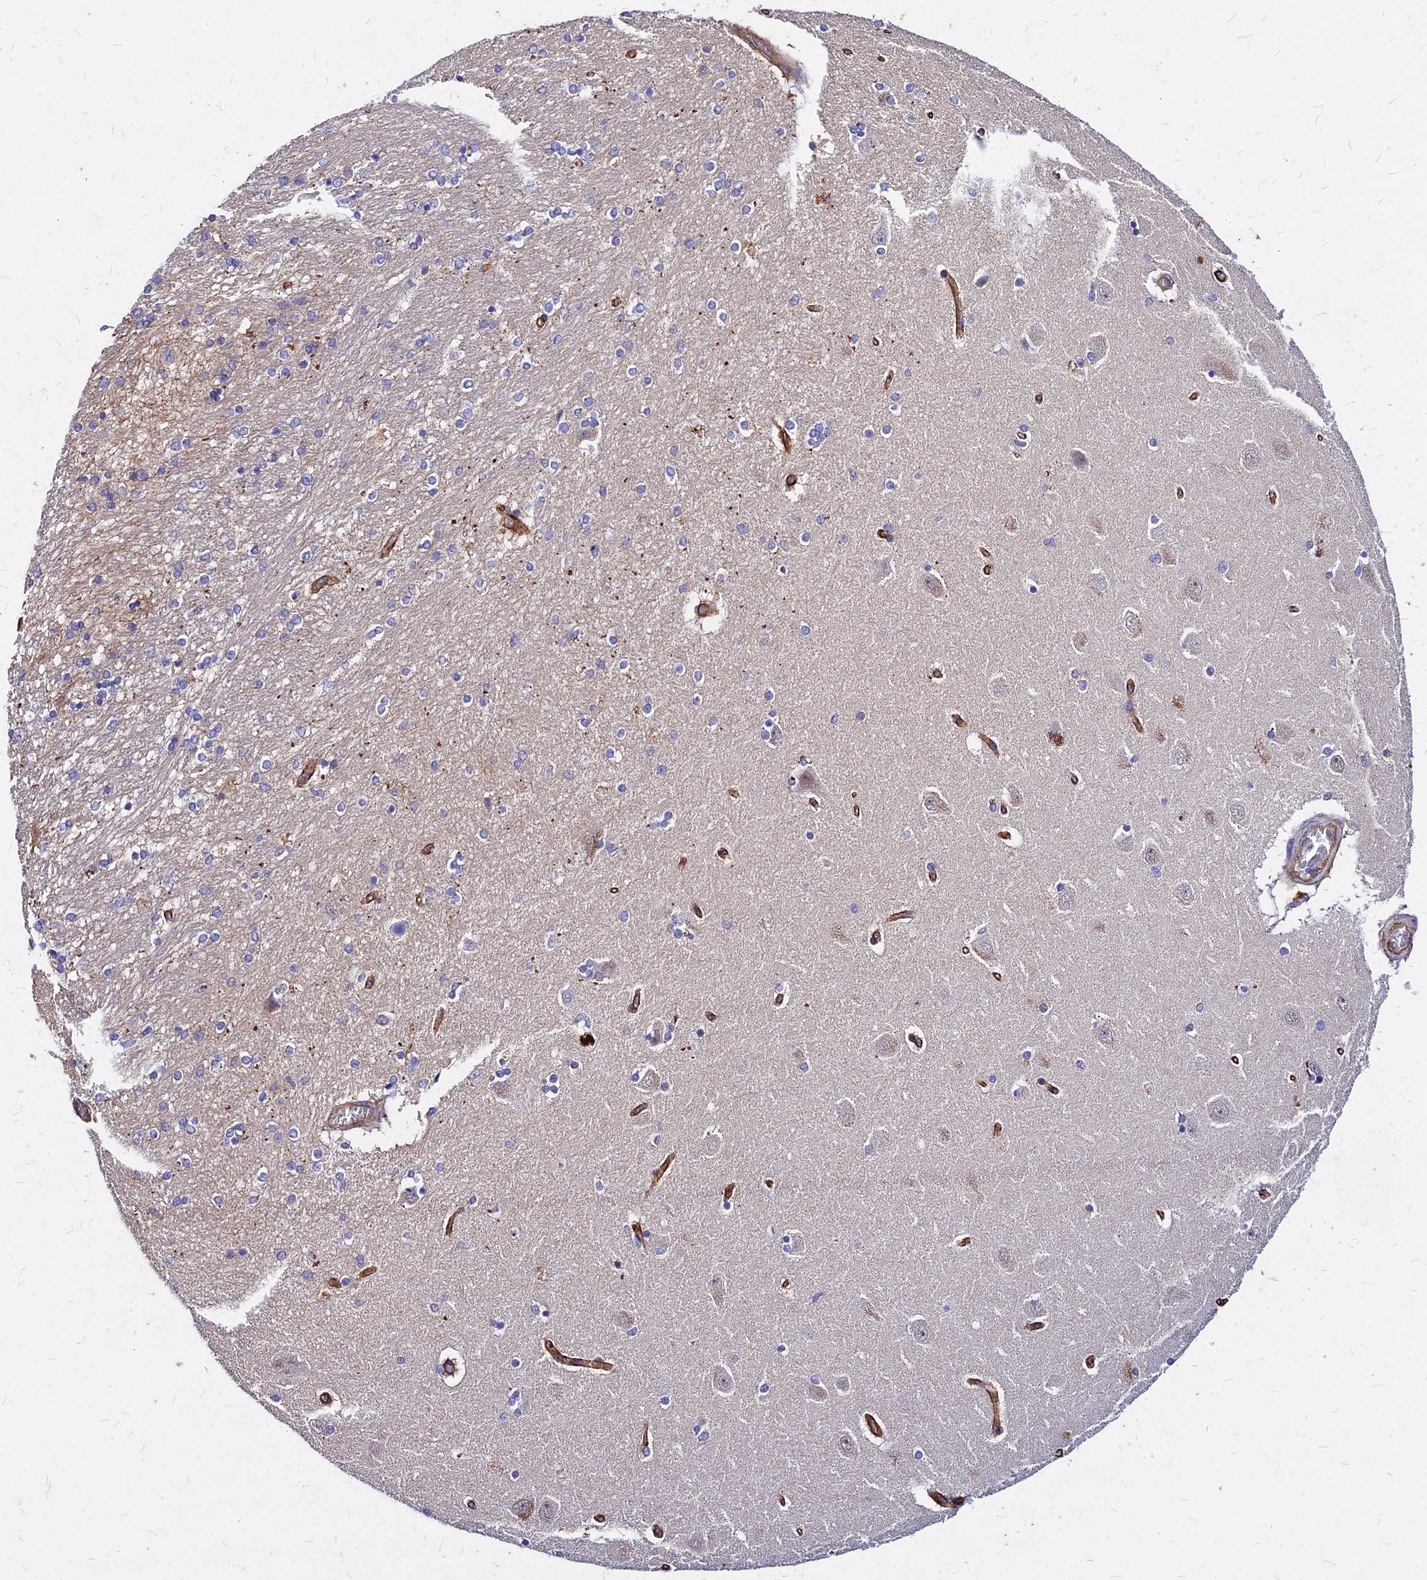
{"staining": {"intensity": "weak", "quantity": "<25%", "location": "cytoplasmic/membranous"}, "tissue": "hippocampus", "cell_type": "Glial cells", "image_type": "normal", "snomed": [{"axis": "morphology", "description": "Normal tissue, NOS"}, {"axis": "topography", "description": "Hippocampus"}], "caption": "Photomicrograph shows no significant protein staining in glial cells of unremarkable hippocampus.", "gene": "EFCC1", "patient": {"sex": "female", "age": 54}}